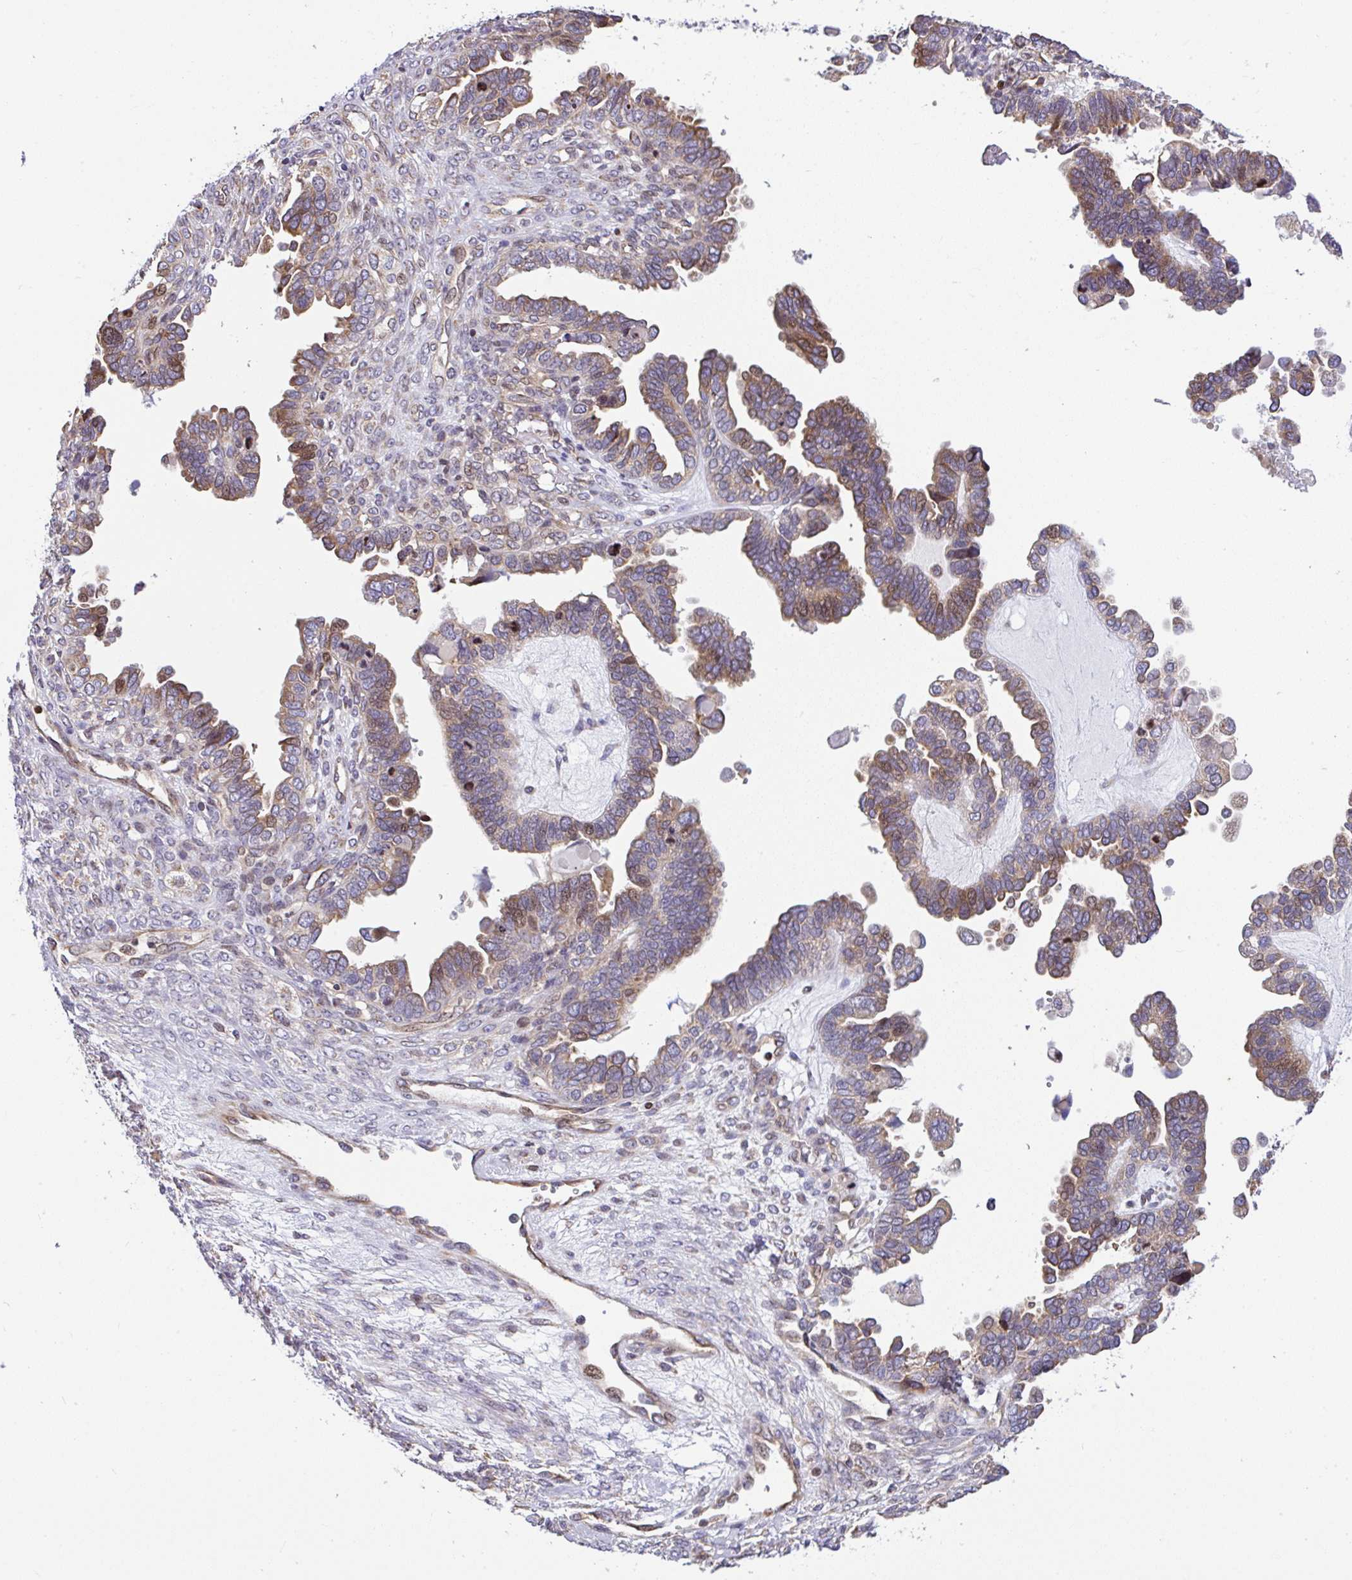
{"staining": {"intensity": "moderate", "quantity": ">75%", "location": "cytoplasmic/membranous"}, "tissue": "ovarian cancer", "cell_type": "Tumor cells", "image_type": "cancer", "snomed": [{"axis": "morphology", "description": "Cystadenocarcinoma, serous, NOS"}, {"axis": "topography", "description": "Ovary"}], "caption": "Human ovarian cancer (serous cystadenocarcinoma) stained with a protein marker demonstrates moderate staining in tumor cells.", "gene": "FIGNL1", "patient": {"sex": "female", "age": 51}}